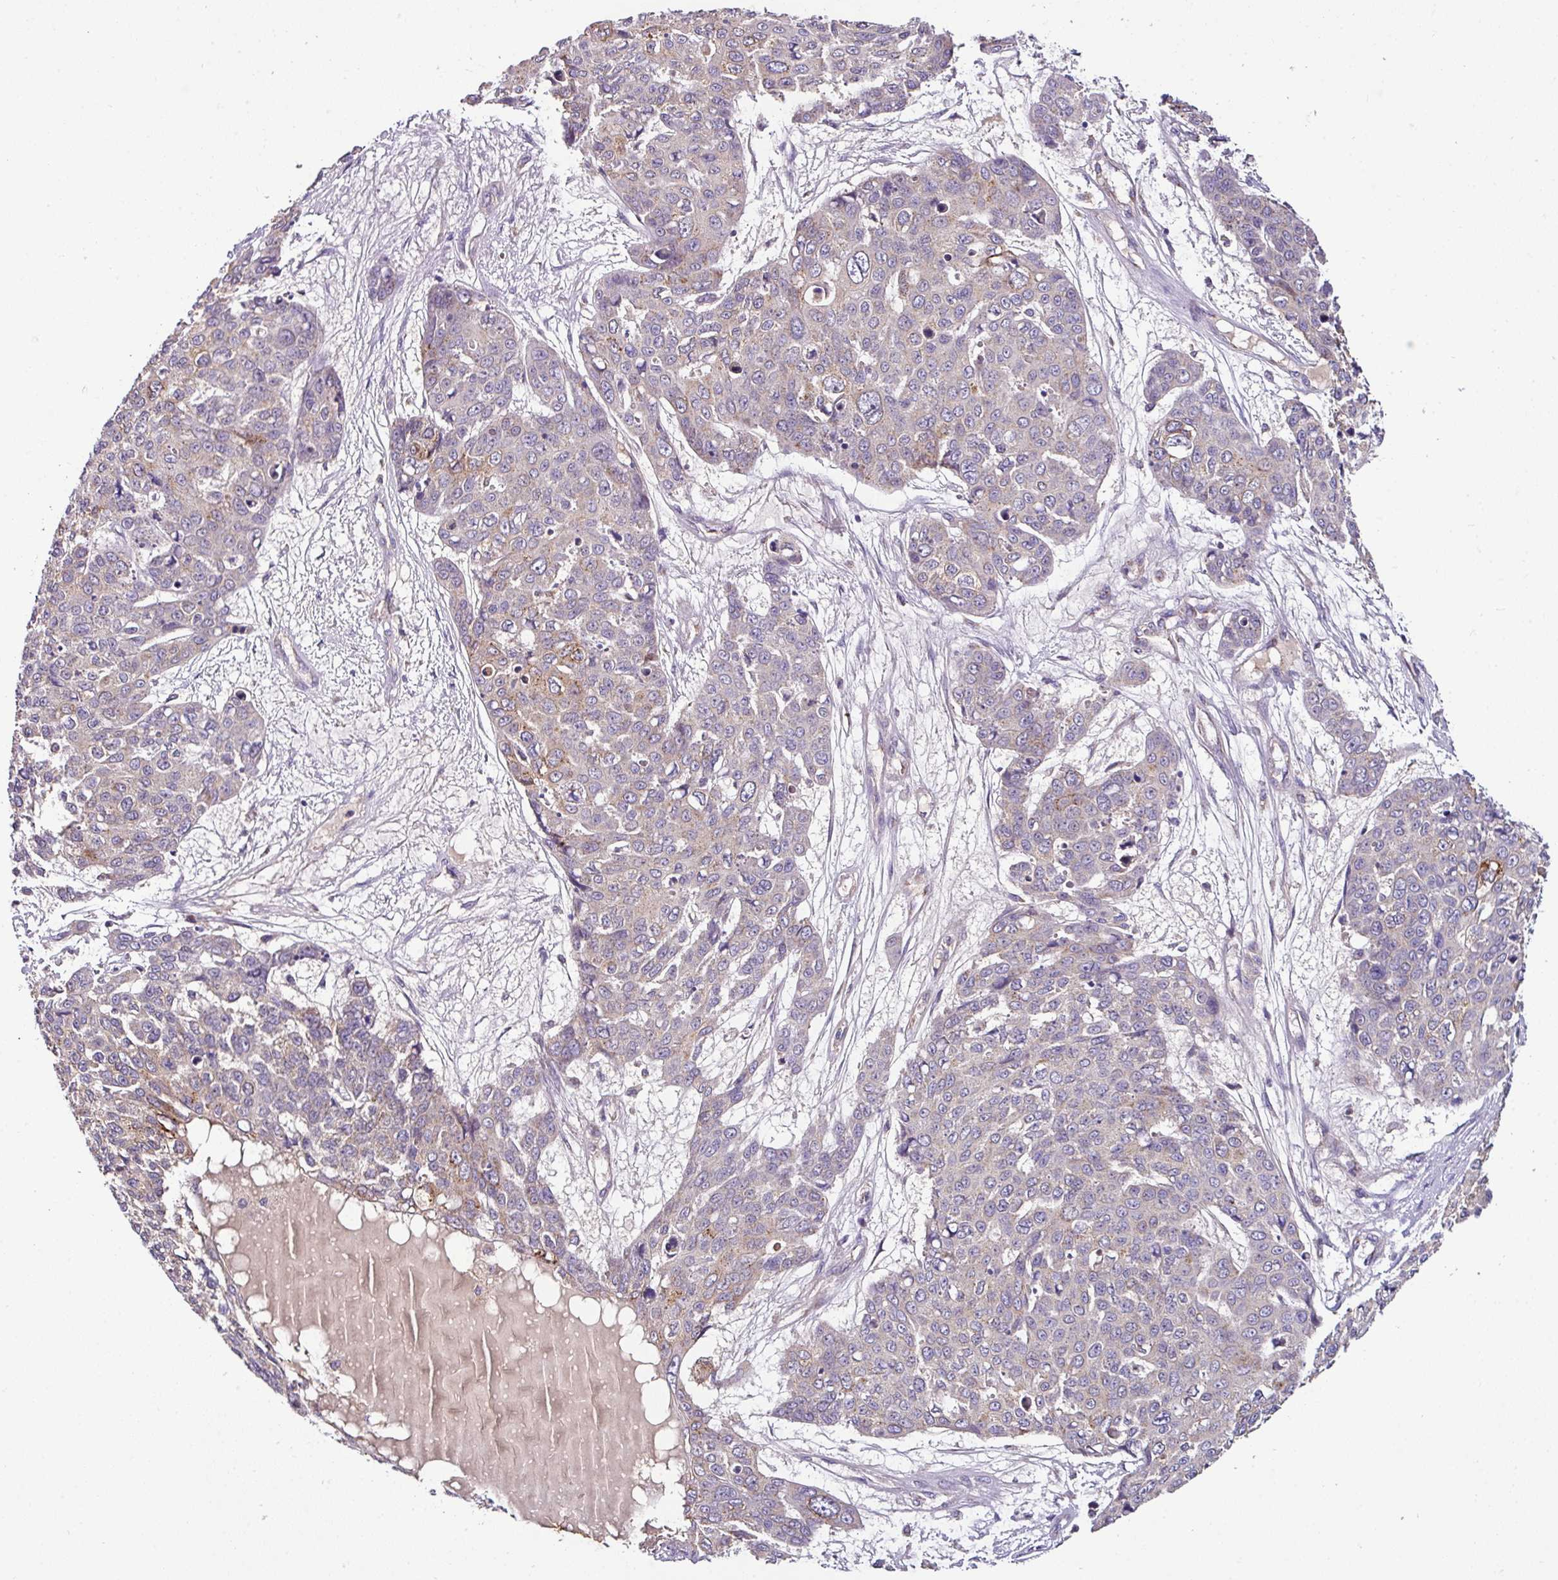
{"staining": {"intensity": "weak", "quantity": "<25%", "location": "cytoplasmic/membranous"}, "tissue": "skin cancer", "cell_type": "Tumor cells", "image_type": "cancer", "snomed": [{"axis": "morphology", "description": "Squamous cell carcinoma, NOS"}, {"axis": "topography", "description": "Skin"}], "caption": "Immunohistochemistry image of skin cancer (squamous cell carcinoma) stained for a protein (brown), which reveals no staining in tumor cells.", "gene": "CPD", "patient": {"sex": "male", "age": 71}}